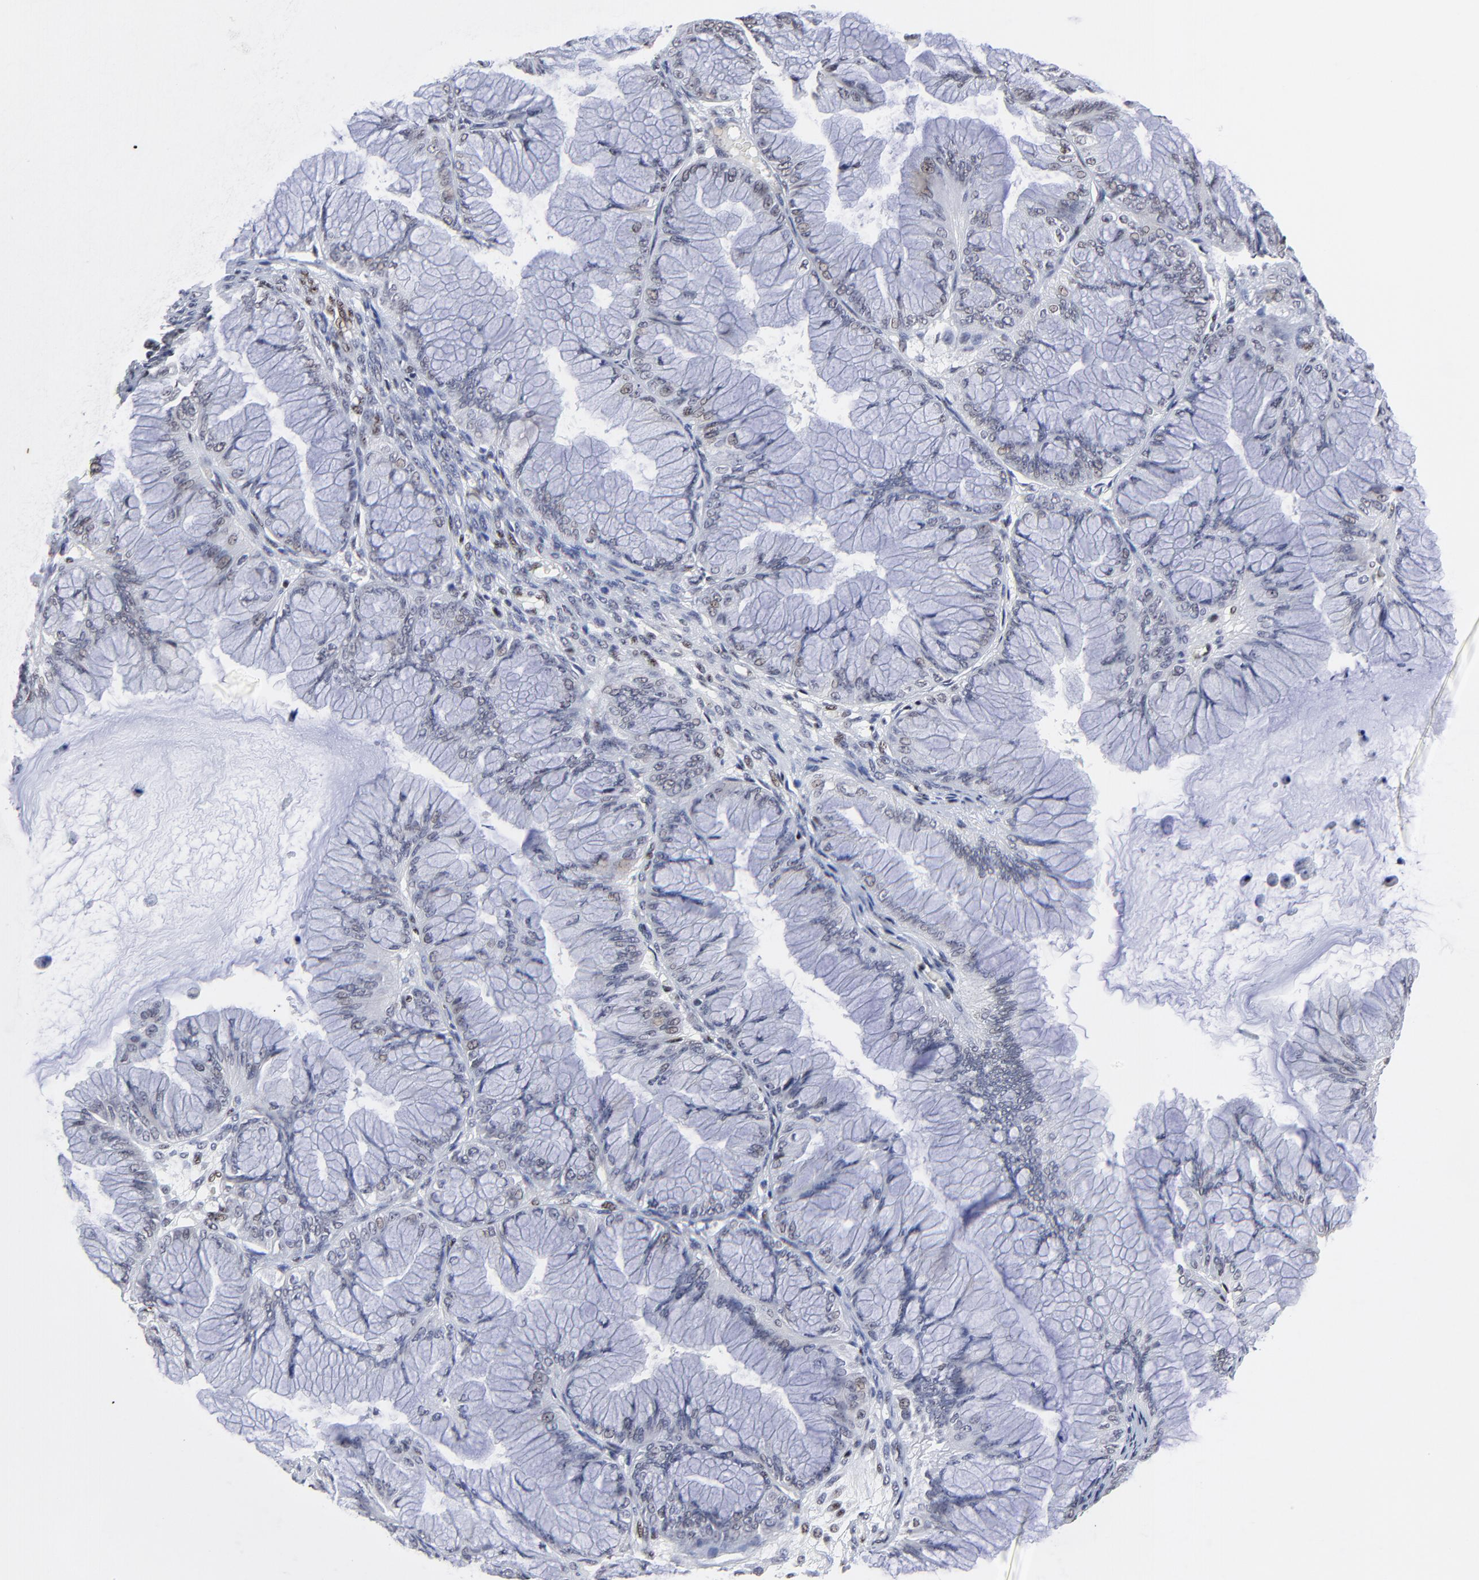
{"staining": {"intensity": "weak", "quantity": "<25%", "location": "nuclear"}, "tissue": "ovarian cancer", "cell_type": "Tumor cells", "image_type": "cancer", "snomed": [{"axis": "morphology", "description": "Cystadenocarcinoma, mucinous, NOS"}, {"axis": "topography", "description": "Ovary"}], "caption": "Photomicrograph shows no protein expression in tumor cells of ovarian cancer tissue.", "gene": "MBD4", "patient": {"sex": "female", "age": 63}}